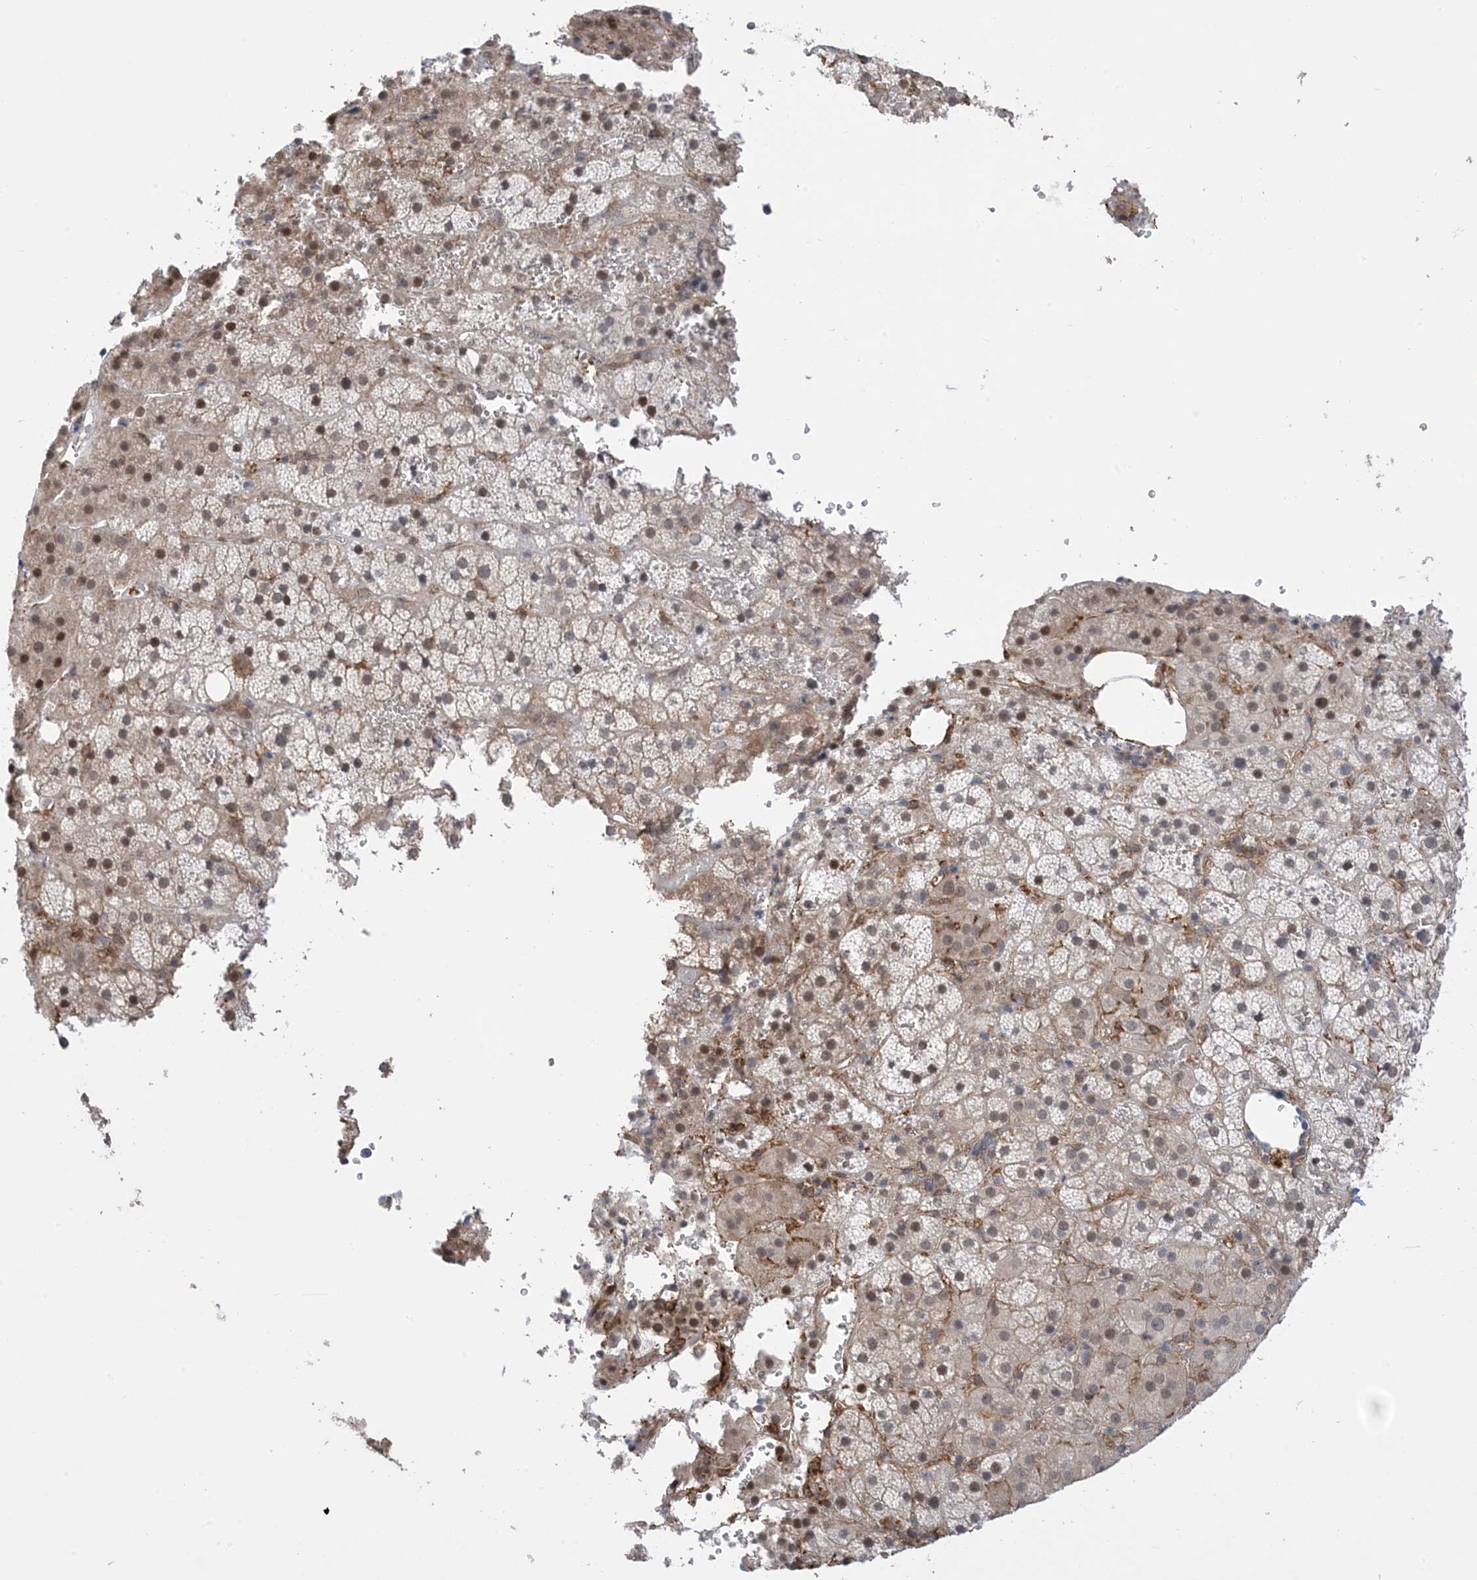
{"staining": {"intensity": "moderate", "quantity": "<25%", "location": "cytoplasmic/membranous,nuclear"}, "tissue": "adrenal gland", "cell_type": "Glandular cells", "image_type": "normal", "snomed": [{"axis": "morphology", "description": "Normal tissue, NOS"}, {"axis": "topography", "description": "Adrenal gland"}], "caption": "Protein analysis of benign adrenal gland exhibits moderate cytoplasmic/membranous,nuclear expression in approximately <25% of glandular cells. (DAB (3,3'-diaminobenzidine) IHC, brown staining for protein, blue staining for nuclei).", "gene": "ZNF8", "patient": {"sex": "female", "age": 59}}